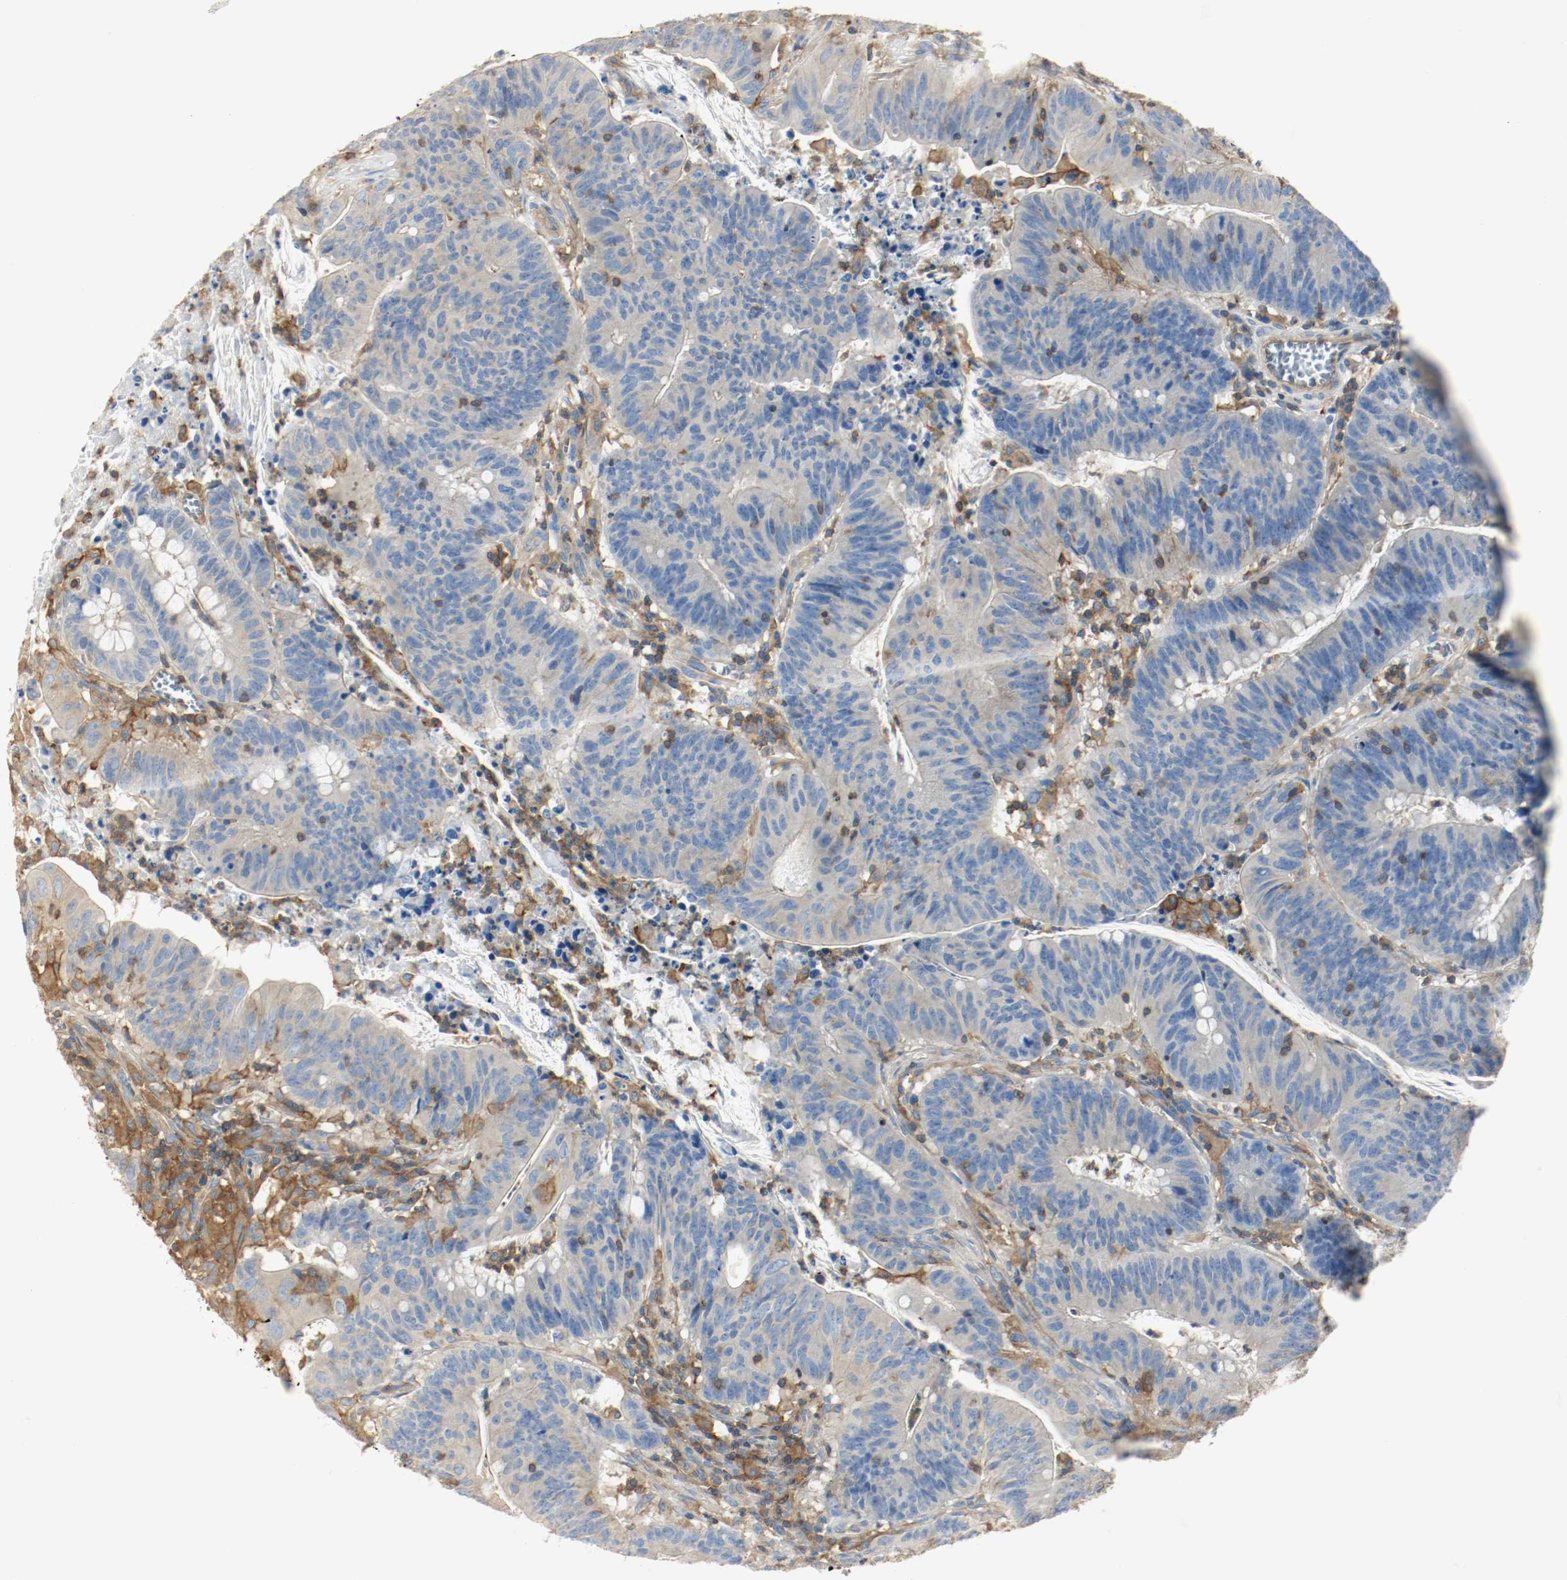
{"staining": {"intensity": "weak", "quantity": ">75%", "location": "cytoplasmic/membranous"}, "tissue": "colorectal cancer", "cell_type": "Tumor cells", "image_type": "cancer", "snomed": [{"axis": "morphology", "description": "Adenocarcinoma, NOS"}, {"axis": "topography", "description": "Colon"}], "caption": "Immunohistochemical staining of colorectal adenocarcinoma reveals low levels of weak cytoplasmic/membranous protein positivity in about >75% of tumor cells.", "gene": "ARPC1B", "patient": {"sex": "male", "age": 45}}